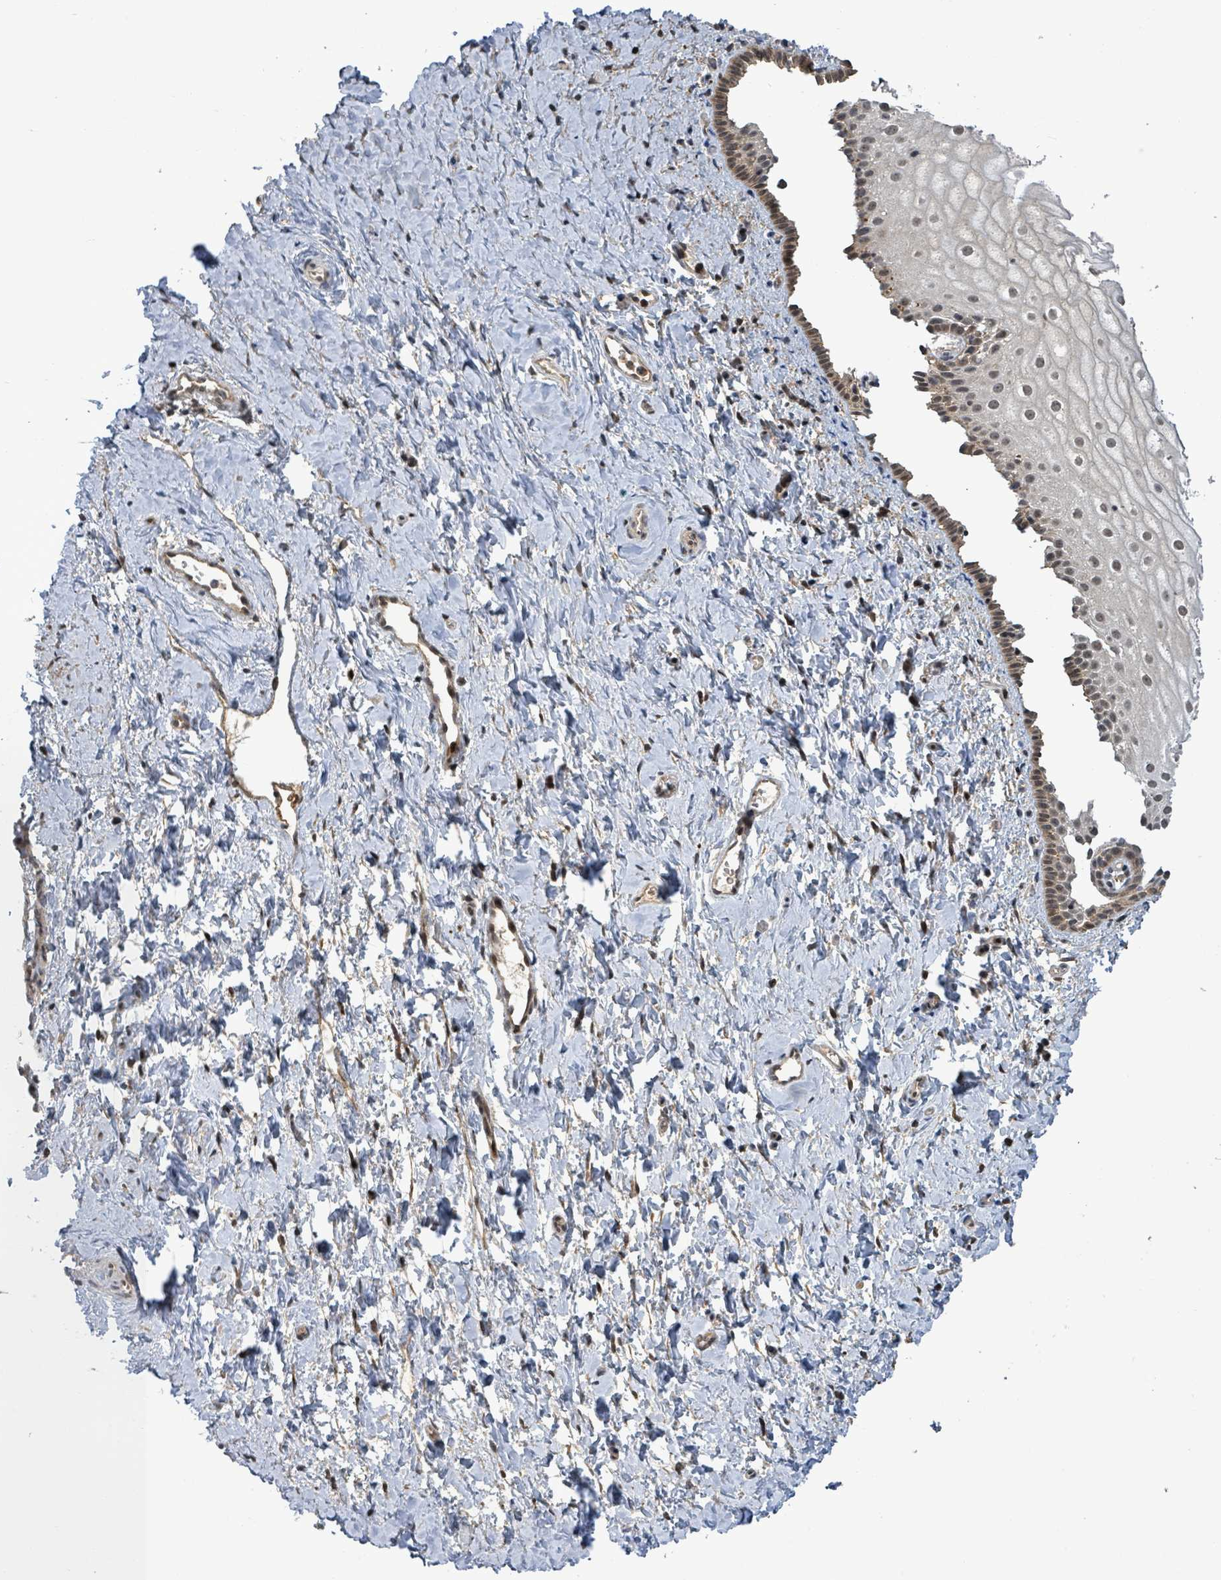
{"staining": {"intensity": "weak", "quantity": "<25%", "location": "cytoplasmic/membranous,nuclear"}, "tissue": "vagina", "cell_type": "Squamous epithelial cells", "image_type": "normal", "snomed": [{"axis": "morphology", "description": "Normal tissue, NOS"}, {"axis": "topography", "description": "Vagina"}], "caption": "The micrograph exhibits no significant positivity in squamous epithelial cells of vagina. (DAB (3,3'-diaminobenzidine) immunohistochemistry visualized using brightfield microscopy, high magnification).", "gene": "FBXO6", "patient": {"sex": "female", "age": 56}}